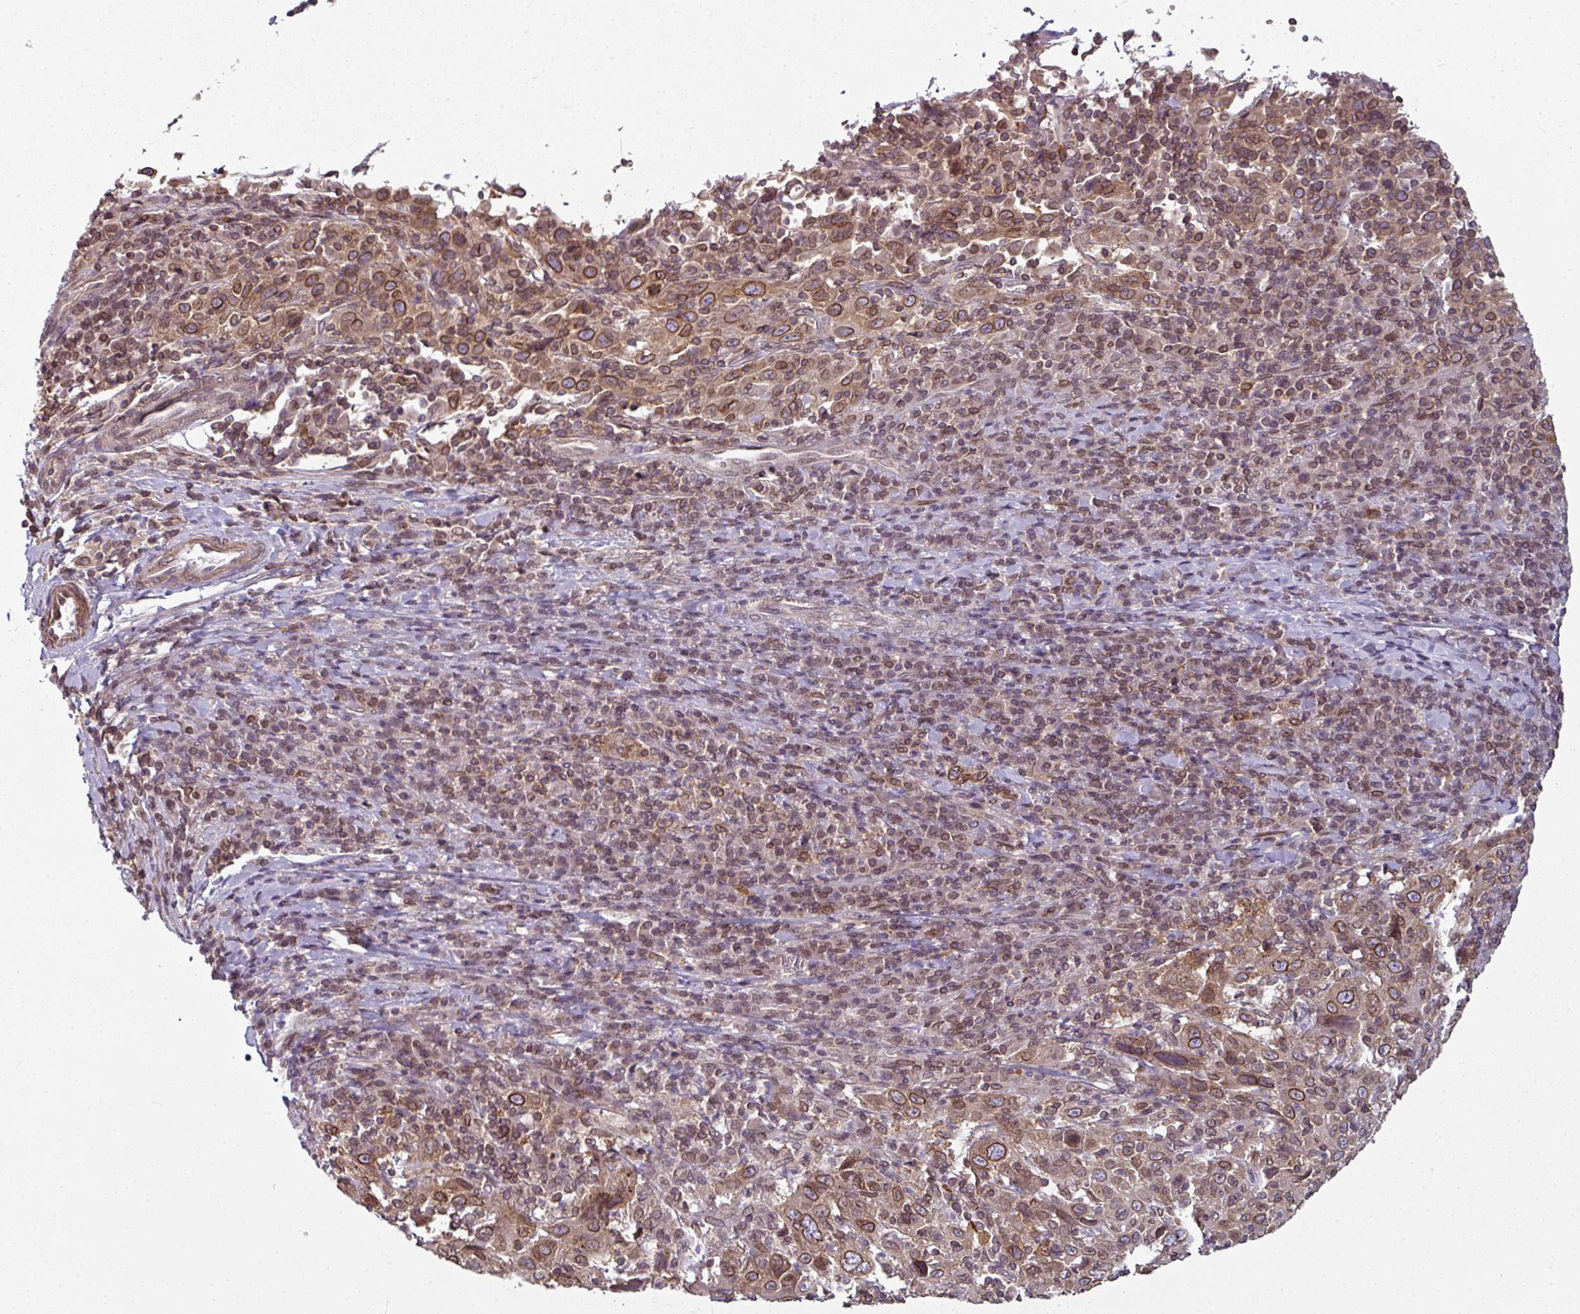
{"staining": {"intensity": "moderate", "quantity": ">75%", "location": "cytoplasmic/membranous,nuclear"}, "tissue": "cervical cancer", "cell_type": "Tumor cells", "image_type": "cancer", "snomed": [{"axis": "morphology", "description": "Squamous cell carcinoma, NOS"}, {"axis": "topography", "description": "Cervix"}], "caption": "Immunohistochemistry (IHC) of human cervical cancer displays medium levels of moderate cytoplasmic/membranous and nuclear expression in approximately >75% of tumor cells. Ihc stains the protein in brown and the nuclei are stained blue.", "gene": "RANGAP1", "patient": {"sex": "female", "age": 46}}